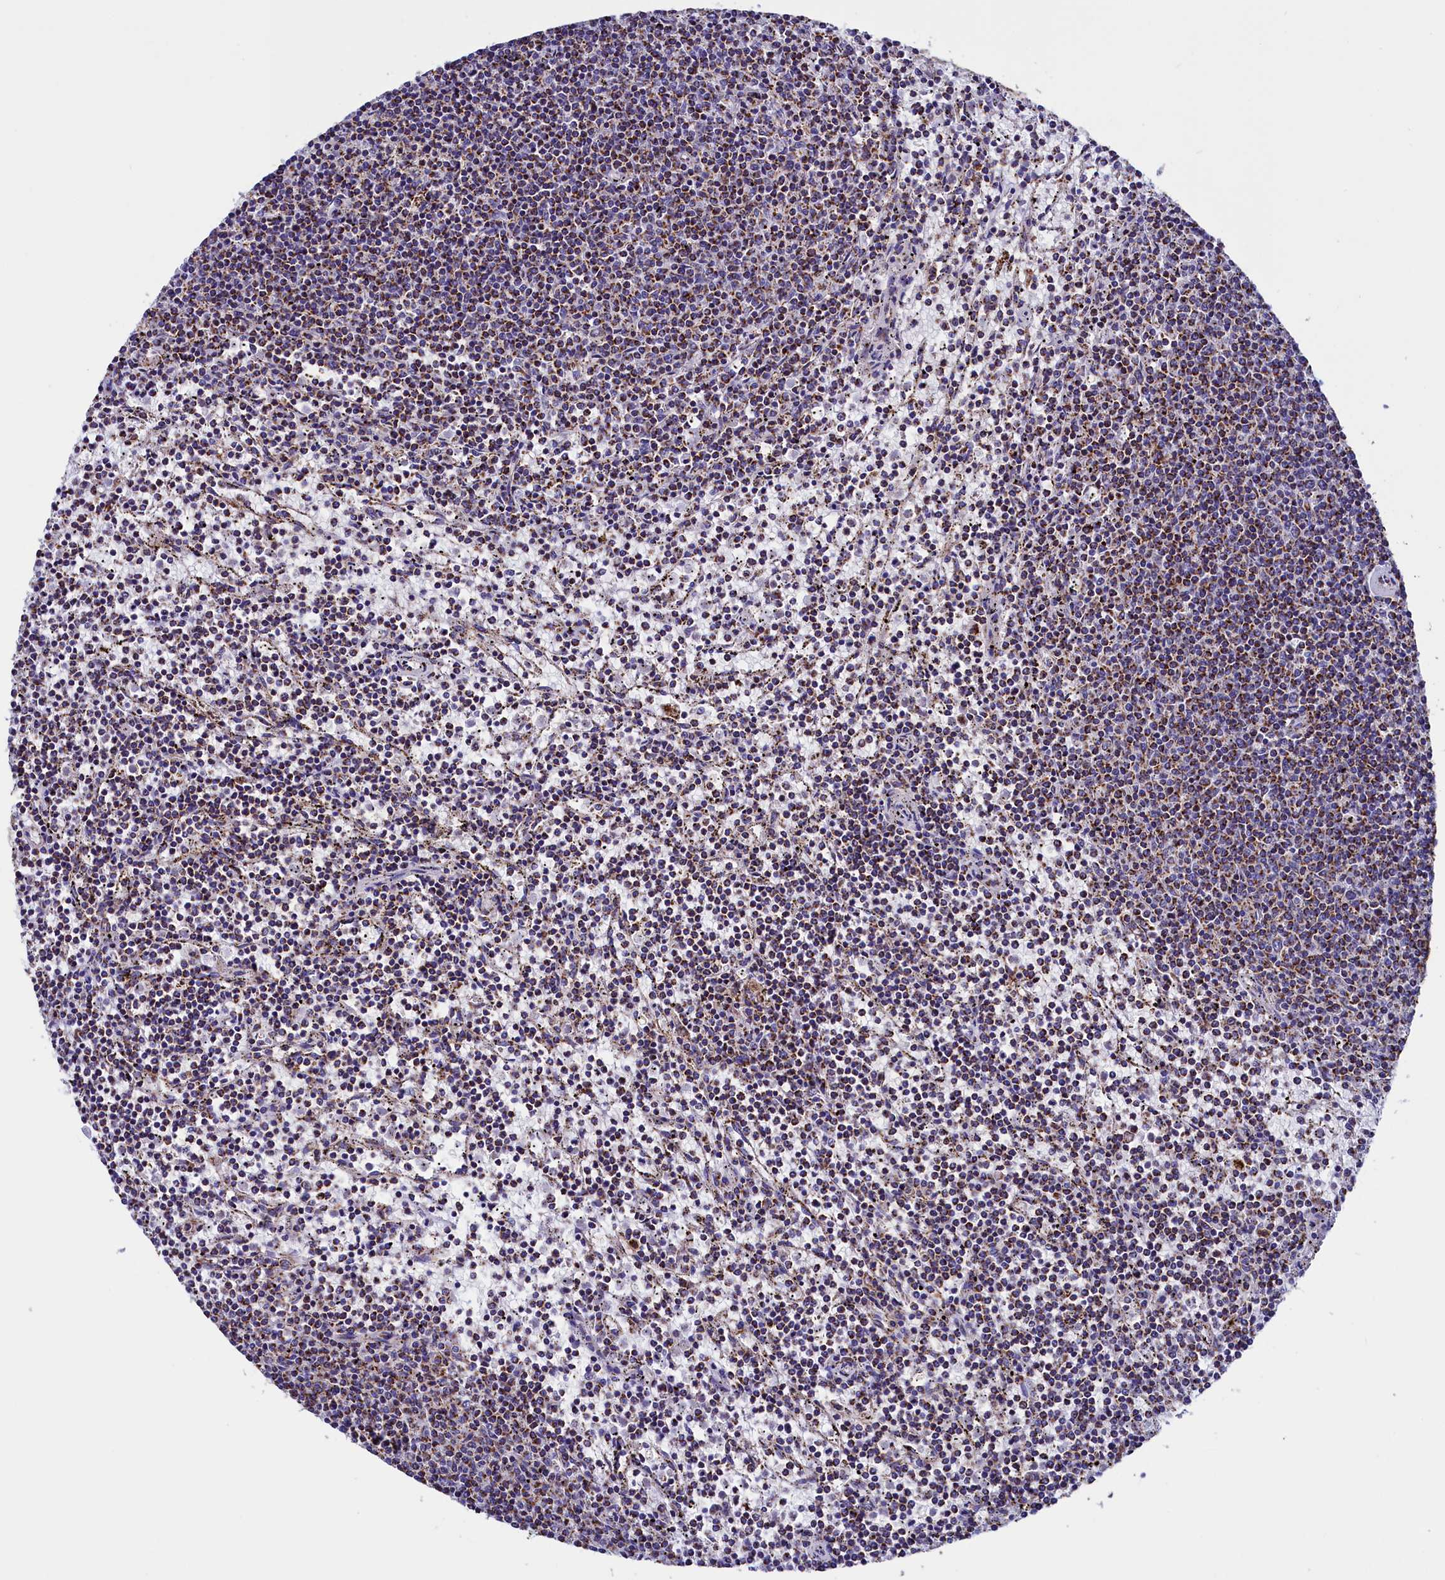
{"staining": {"intensity": "weak", "quantity": ">75%", "location": "cytoplasmic/membranous"}, "tissue": "lymphoma", "cell_type": "Tumor cells", "image_type": "cancer", "snomed": [{"axis": "morphology", "description": "Malignant lymphoma, non-Hodgkin's type, Low grade"}, {"axis": "topography", "description": "Spleen"}], "caption": "A photomicrograph showing weak cytoplasmic/membranous staining in approximately >75% of tumor cells in low-grade malignant lymphoma, non-Hodgkin's type, as visualized by brown immunohistochemical staining.", "gene": "SLC39A3", "patient": {"sex": "female", "age": 50}}